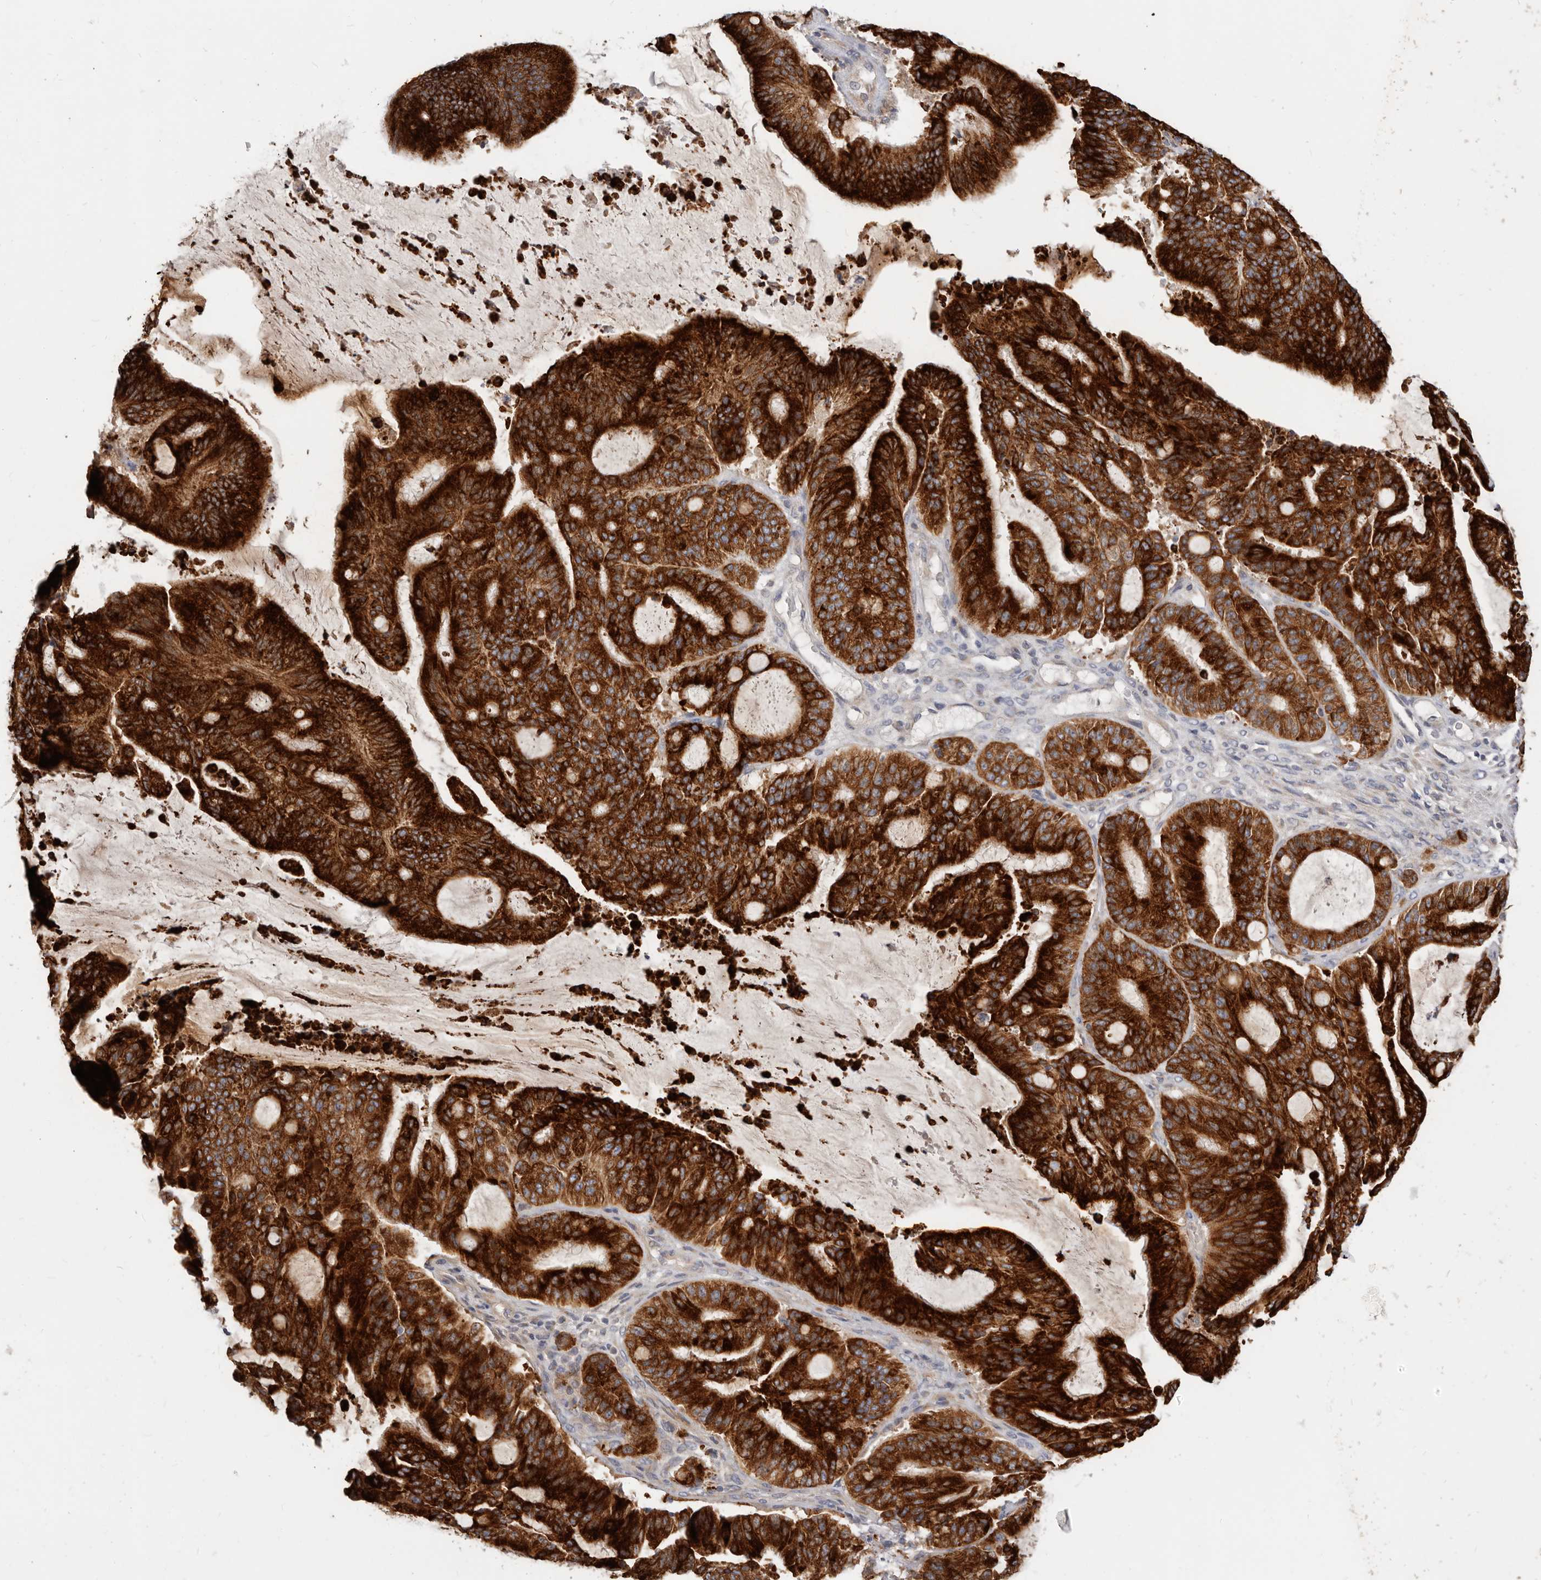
{"staining": {"intensity": "strong", "quantity": ">75%", "location": "cytoplasmic/membranous"}, "tissue": "liver cancer", "cell_type": "Tumor cells", "image_type": "cancer", "snomed": [{"axis": "morphology", "description": "Normal tissue, NOS"}, {"axis": "morphology", "description": "Cholangiocarcinoma"}, {"axis": "topography", "description": "Liver"}, {"axis": "topography", "description": "Peripheral nerve tissue"}], "caption": "Strong cytoplasmic/membranous protein positivity is present in about >75% of tumor cells in liver cancer (cholangiocarcinoma).", "gene": "TFB2M", "patient": {"sex": "female", "age": 73}}